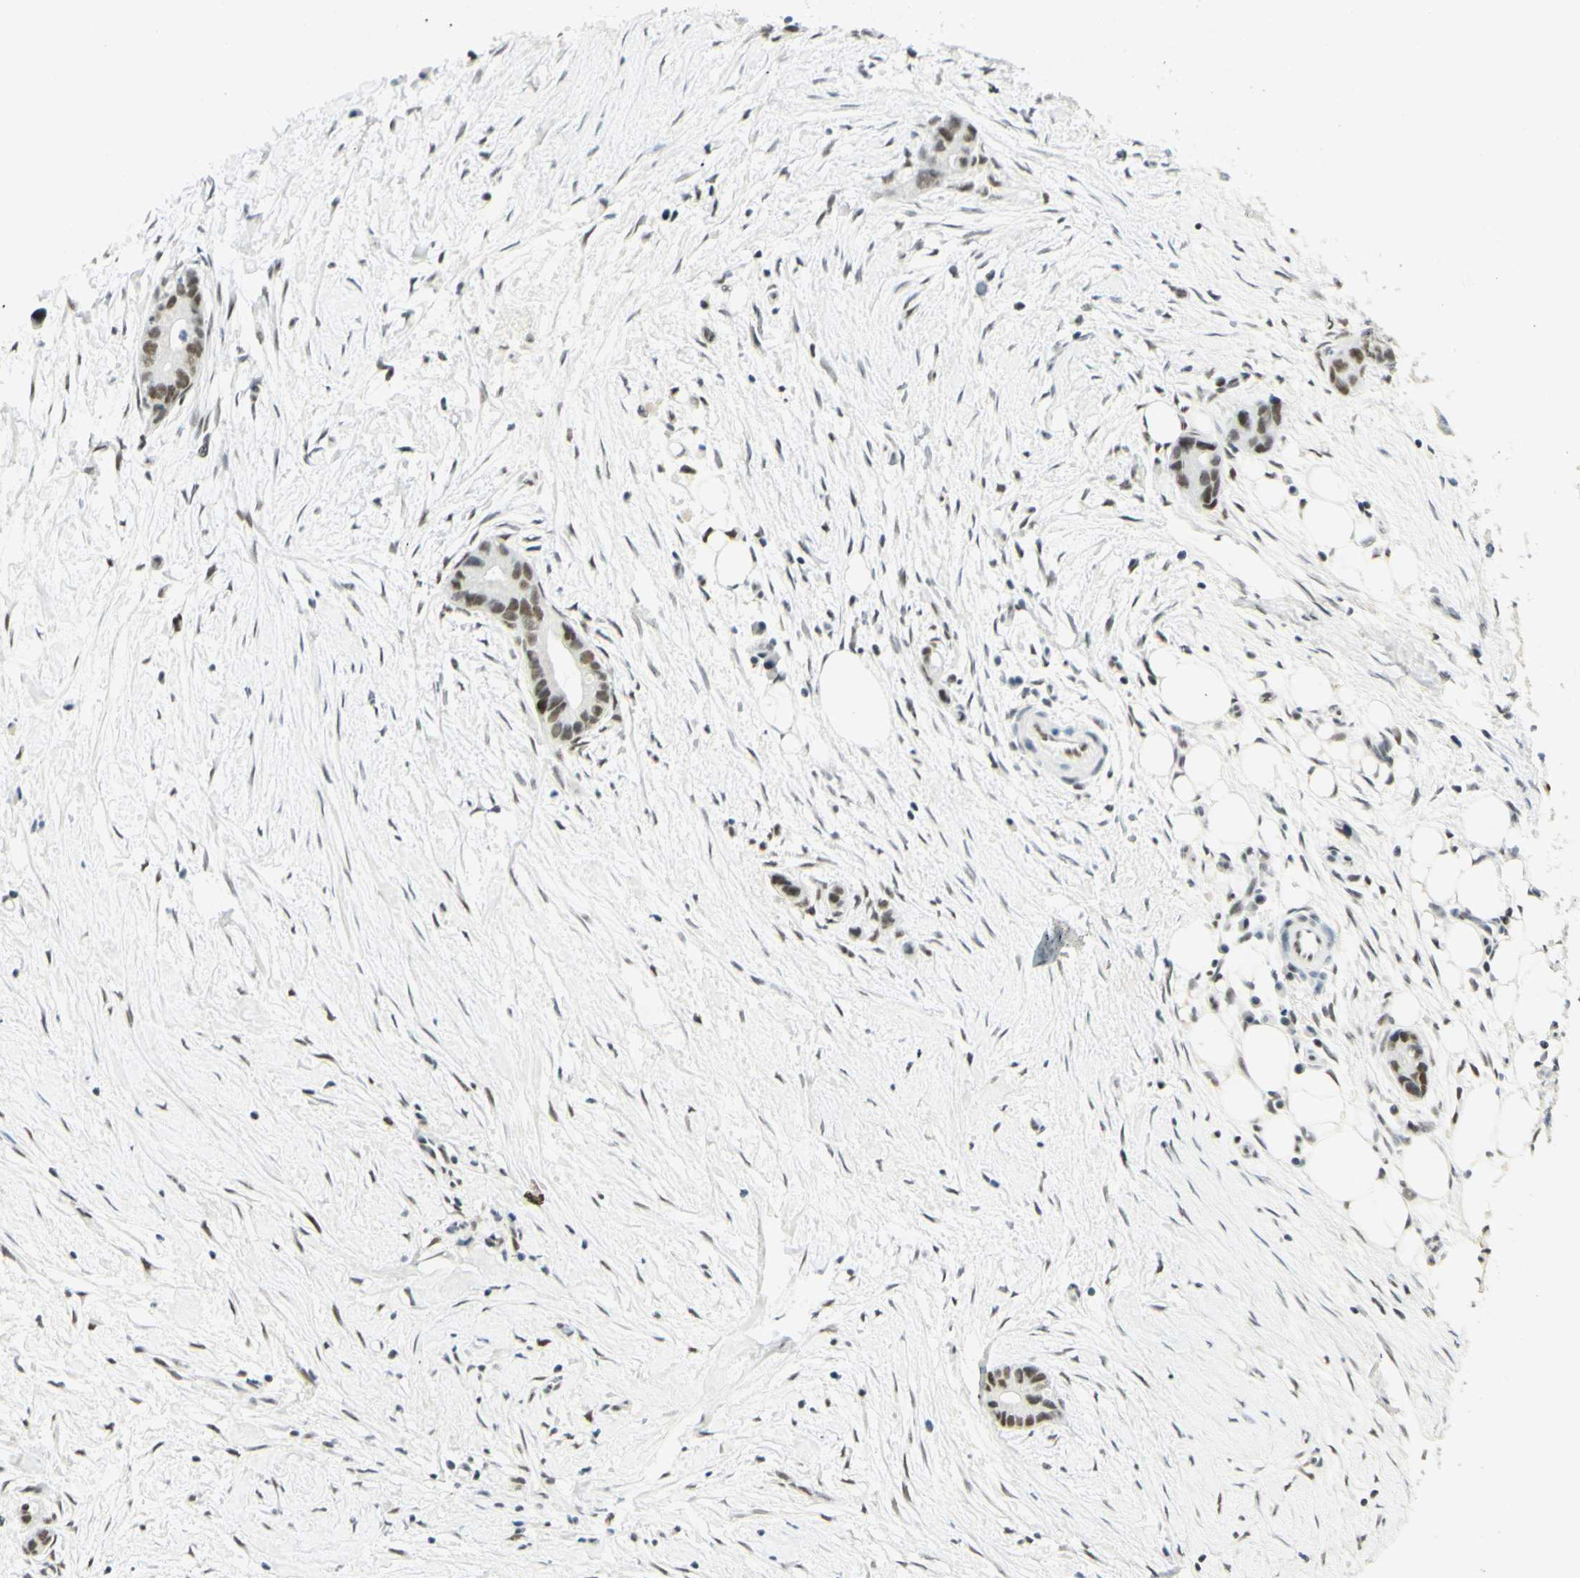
{"staining": {"intensity": "moderate", "quantity": ">75%", "location": "nuclear"}, "tissue": "liver cancer", "cell_type": "Tumor cells", "image_type": "cancer", "snomed": [{"axis": "morphology", "description": "Cholangiocarcinoma"}, {"axis": "topography", "description": "Liver"}], "caption": "Immunohistochemical staining of liver cancer (cholangiocarcinoma) demonstrates moderate nuclear protein staining in approximately >75% of tumor cells. (DAB = brown stain, brightfield microscopy at high magnification).", "gene": "PMS2", "patient": {"sex": "female", "age": 55}}